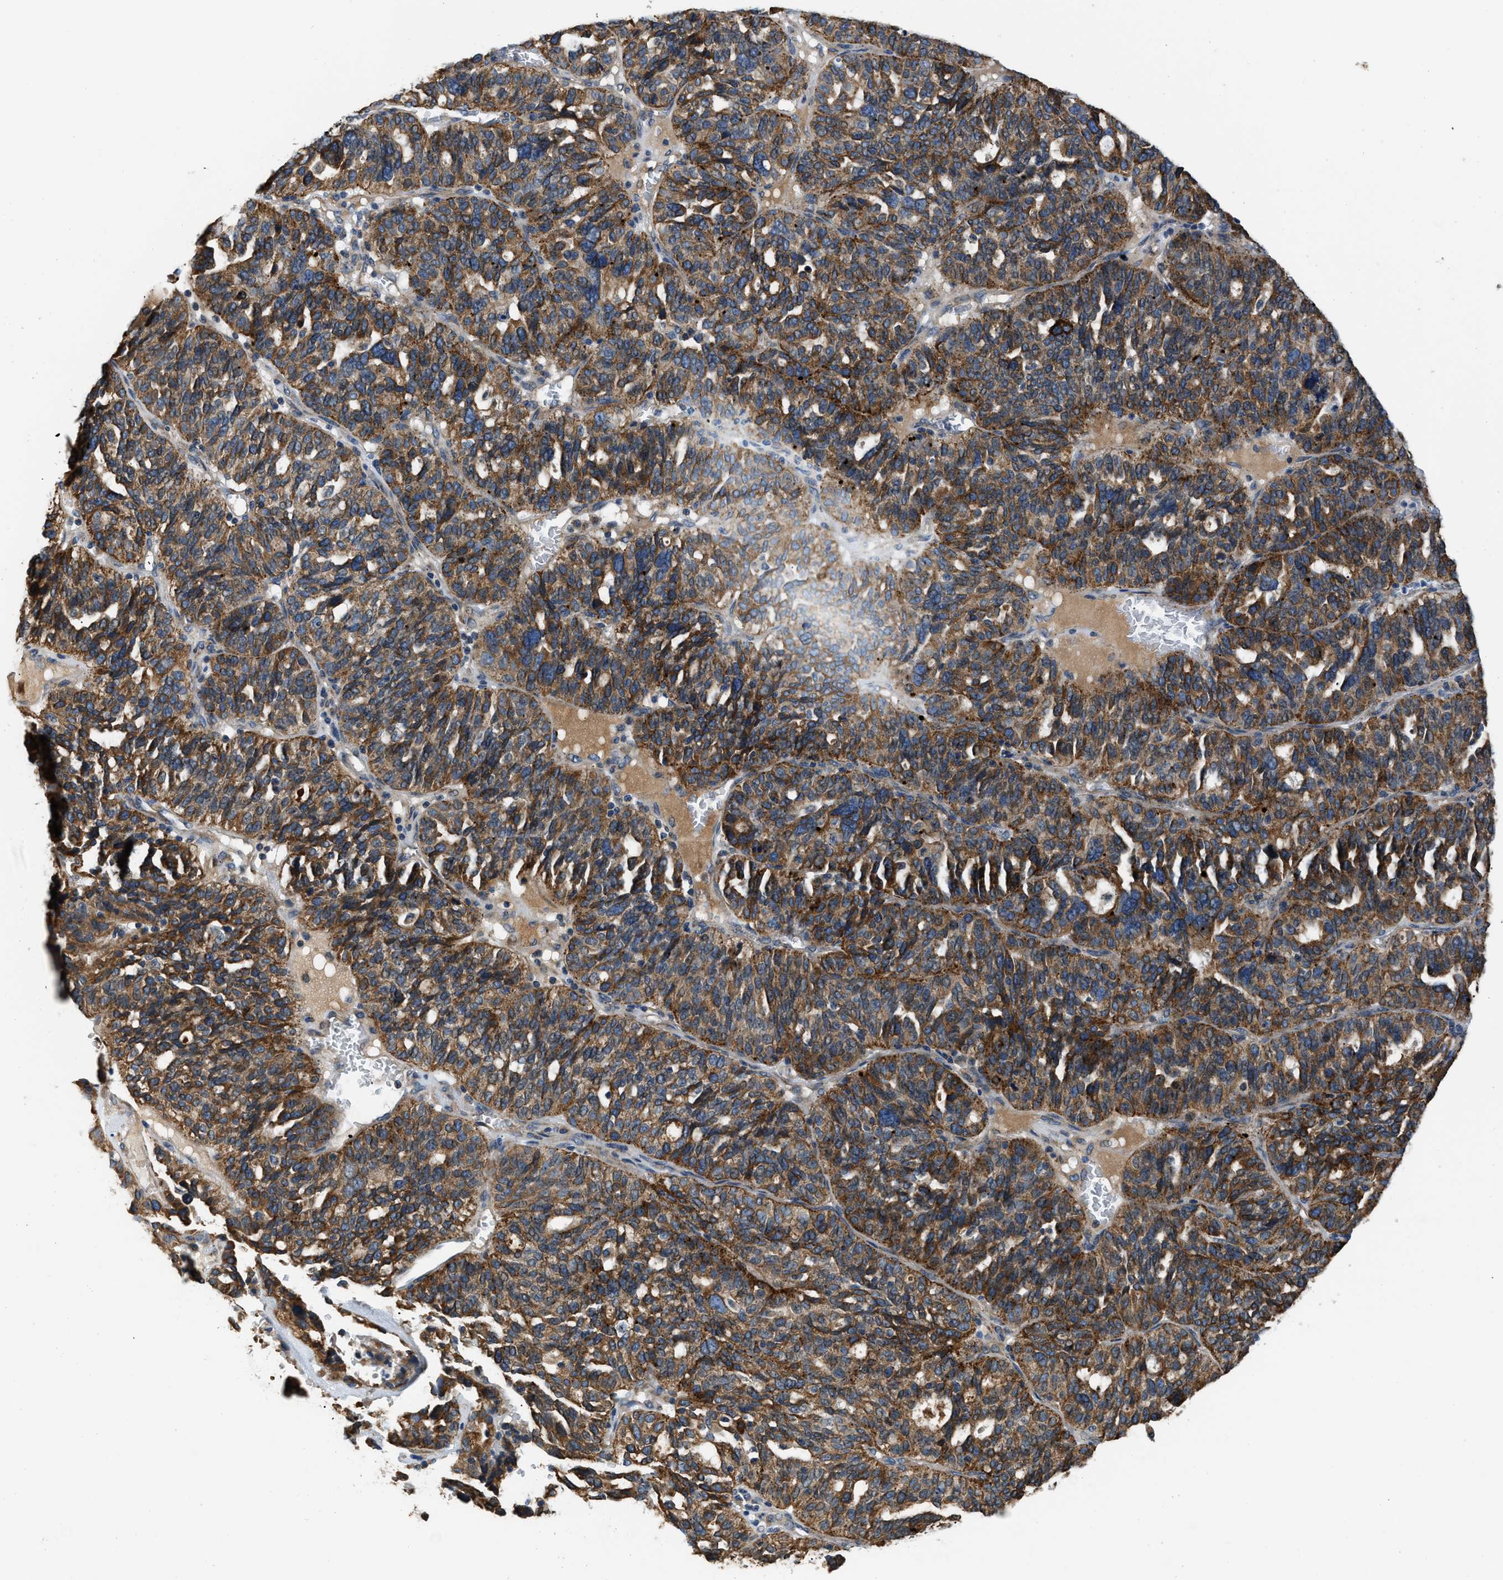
{"staining": {"intensity": "strong", "quantity": ">75%", "location": "cytoplasmic/membranous"}, "tissue": "ovarian cancer", "cell_type": "Tumor cells", "image_type": "cancer", "snomed": [{"axis": "morphology", "description": "Cystadenocarcinoma, serous, NOS"}, {"axis": "topography", "description": "Ovary"}], "caption": "A micrograph of human ovarian cancer (serous cystadenocarcinoma) stained for a protein demonstrates strong cytoplasmic/membranous brown staining in tumor cells. The staining was performed using DAB (3,3'-diaminobenzidine), with brown indicating positive protein expression. Nuclei are stained blue with hematoxylin.", "gene": "ARL6IP5", "patient": {"sex": "female", "age": 59}}